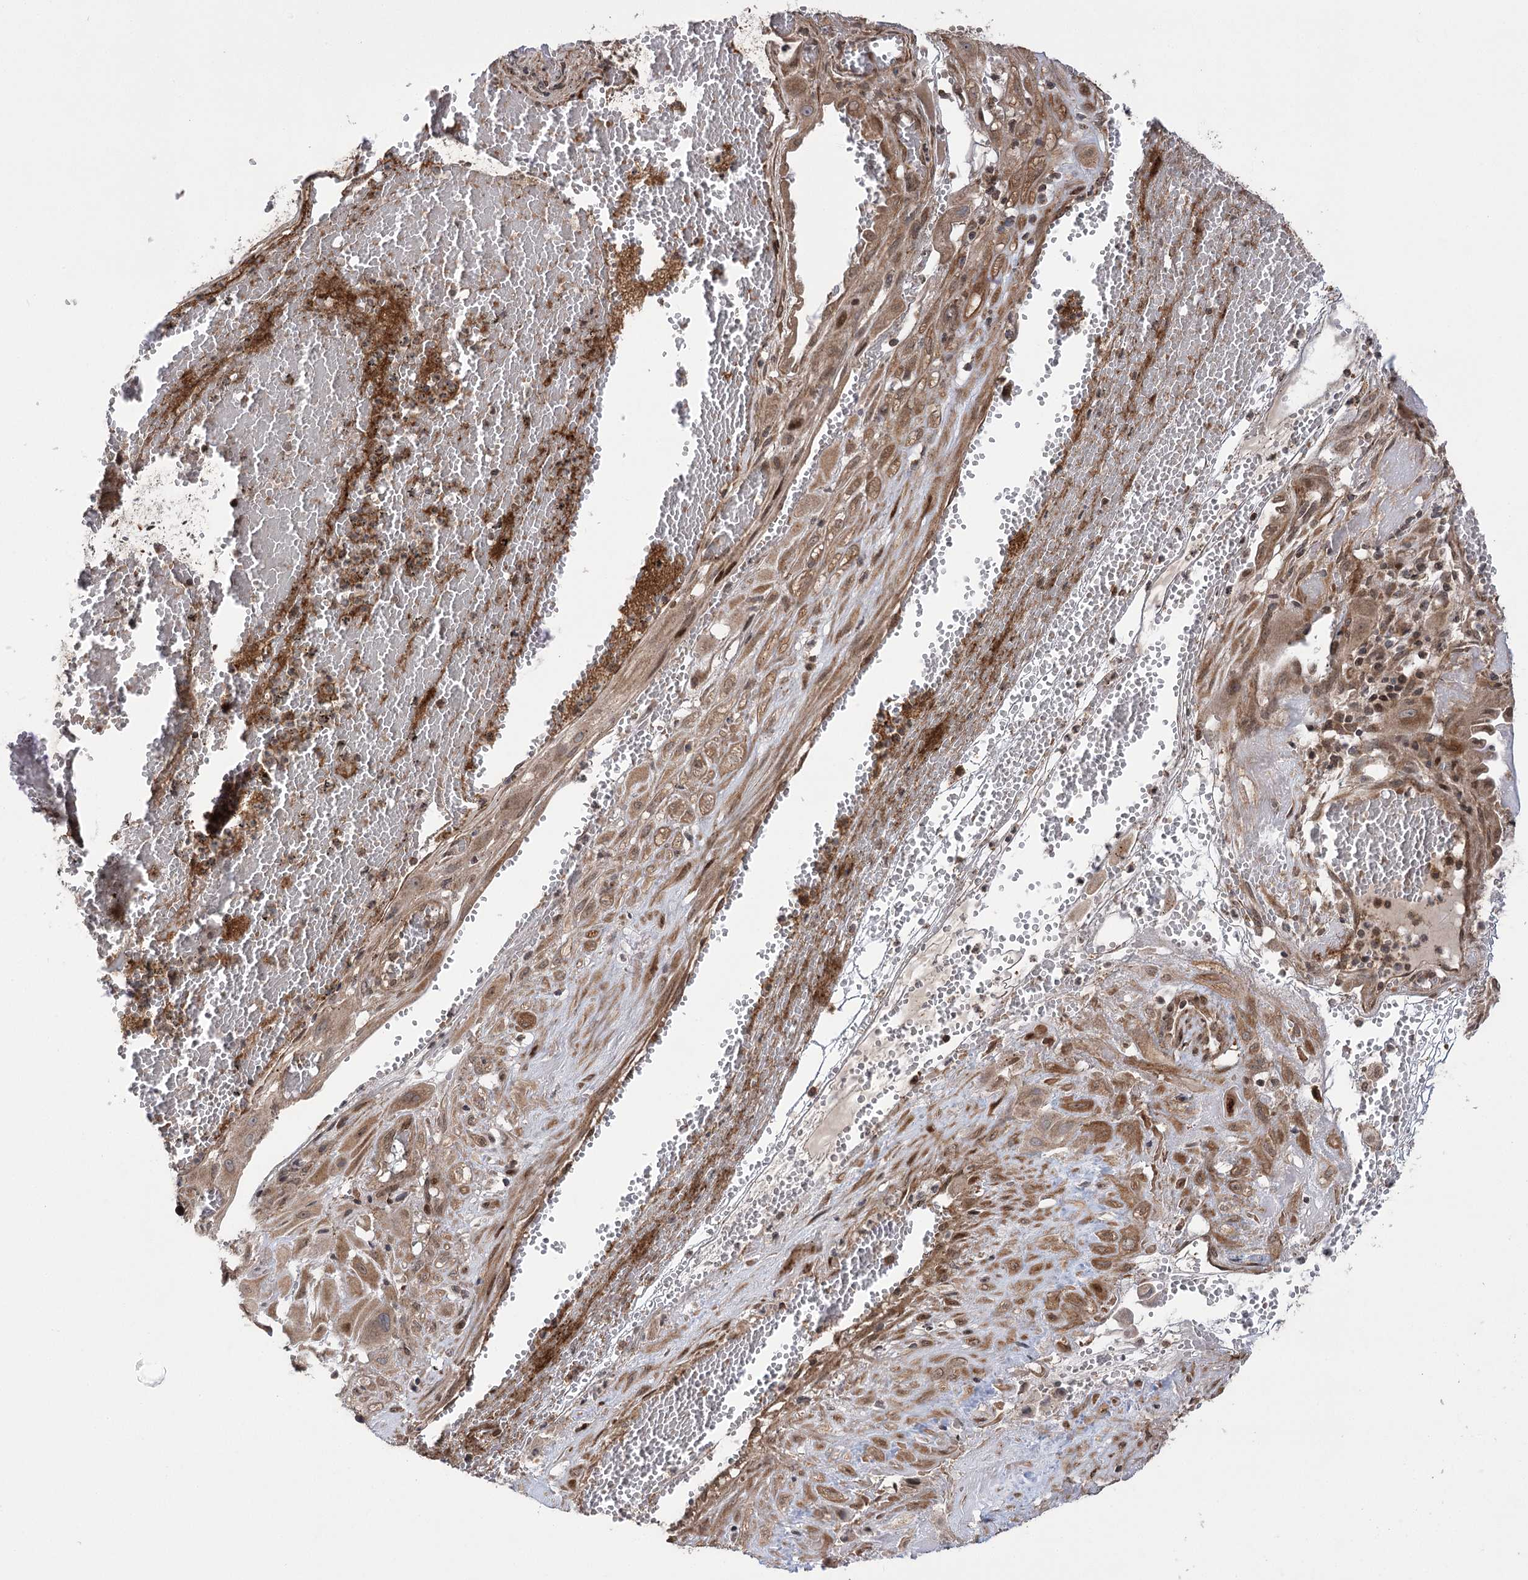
{"staining": {"intensity": "moderate", "quantity": ">75%", "location": "cytoplasmic/membranous,nuclear"}, "tissue": "cervical cancer", "cell_type": "Tumor cells", "image_type": "cancer", "snomed": [{"axis": "morphology", "description": "Squamous cell carcinoma, NOS"}, {"axis": "topography", "description": "Cervix"}], "caption": "Immunohistochemical staining of human cervical cancer (squamous cell carcinoma) reveals moderate cytoplasmic/membranous and nuclear protein positivity in about >75% of tumor cells.", "gene": "TENM2", "patient": {"sex": "female", "age": 34}}